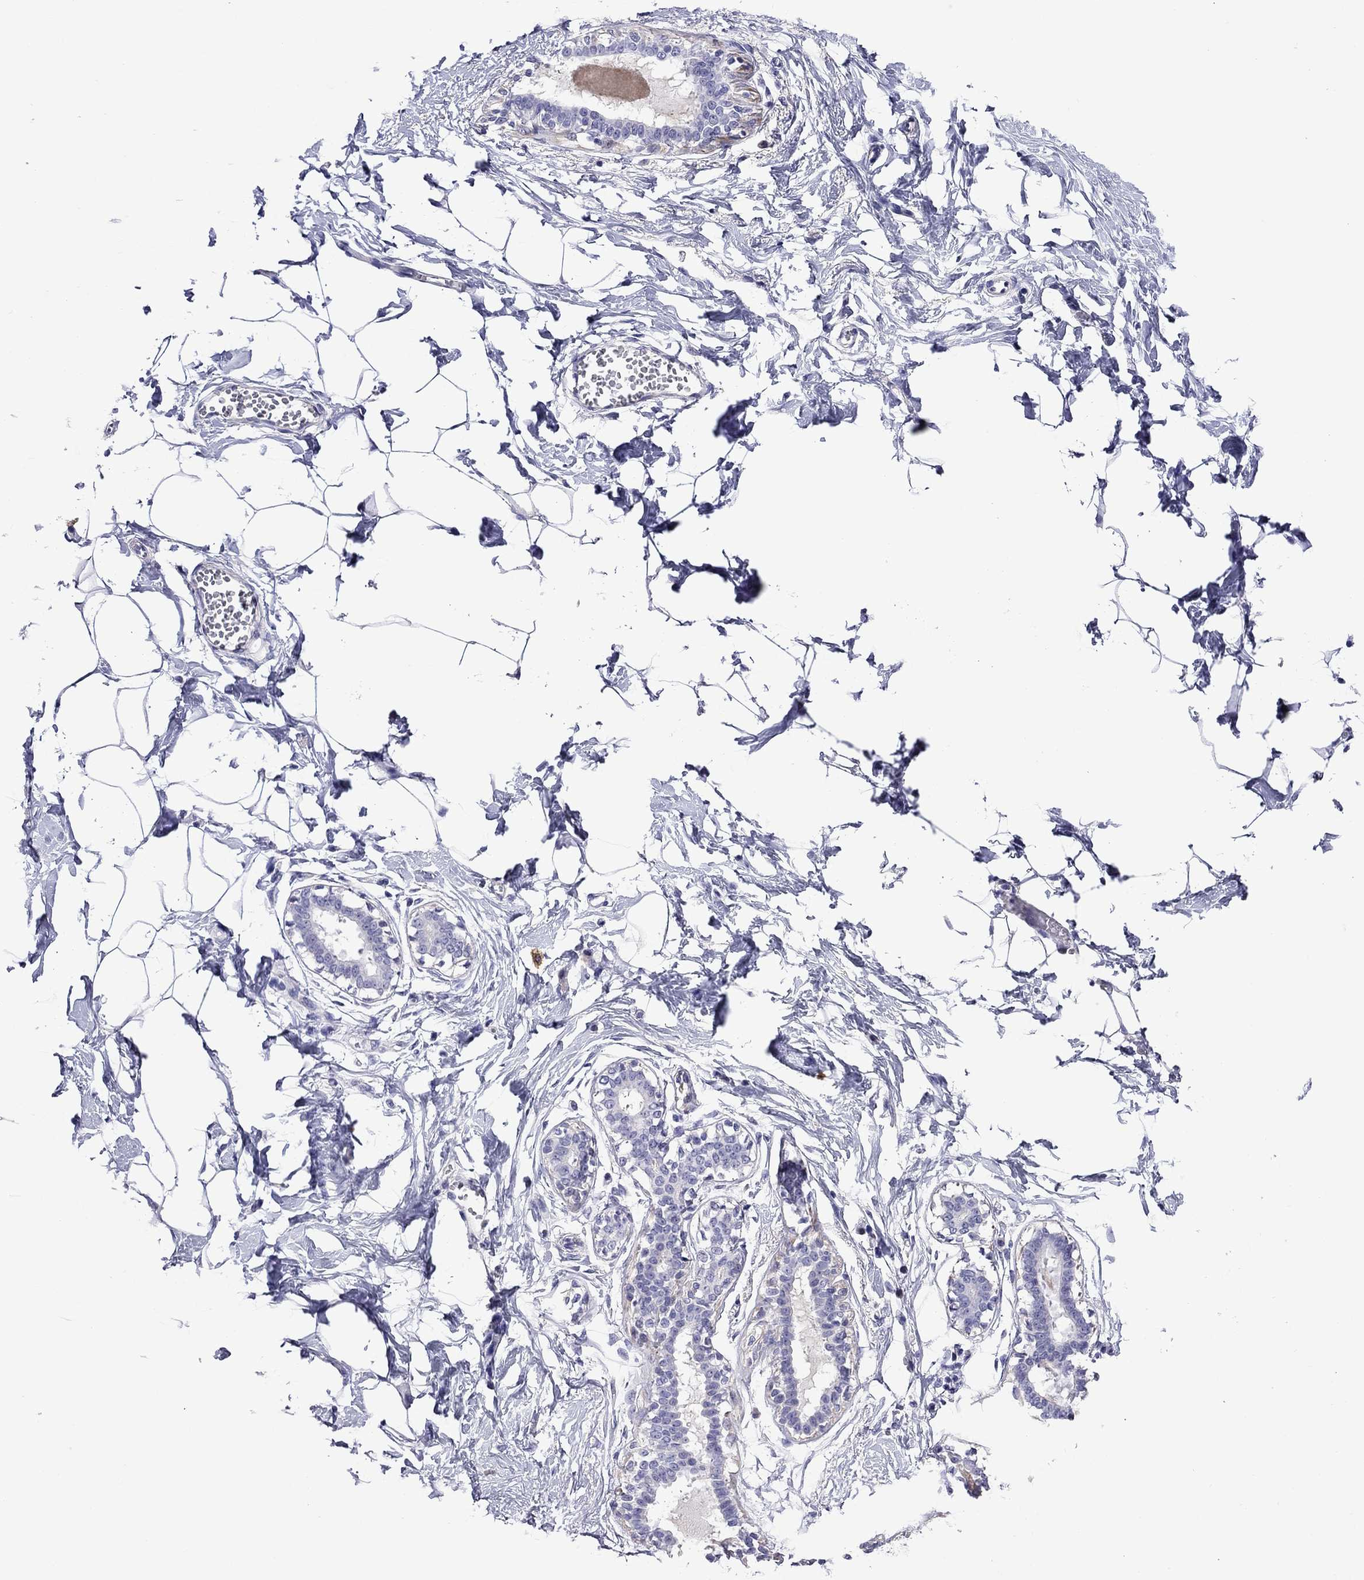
{"staining": {"intensity": "negative", "quantity": "none", "location": "none"}, "tissue": "breast", "cell_type": "Adipocytes", "image_type": "normal", "snomed": [{"axis": "morphology", "description": "Normal tissue, NOS"}, {"axis": "morphology", "description": "Lobular carcinoma, in situ"}, {"axis": "topography", "description": "Breast"}], "caption": "IHC of benign breast exhibits no staining in adipocytes. (DAB (3,3'-diaminobenzidine) immunohistochemistry (IHC) with hematoxylin counter stain).", "gene": "STAR", "patient": {"sex": "female", "age": 35}}